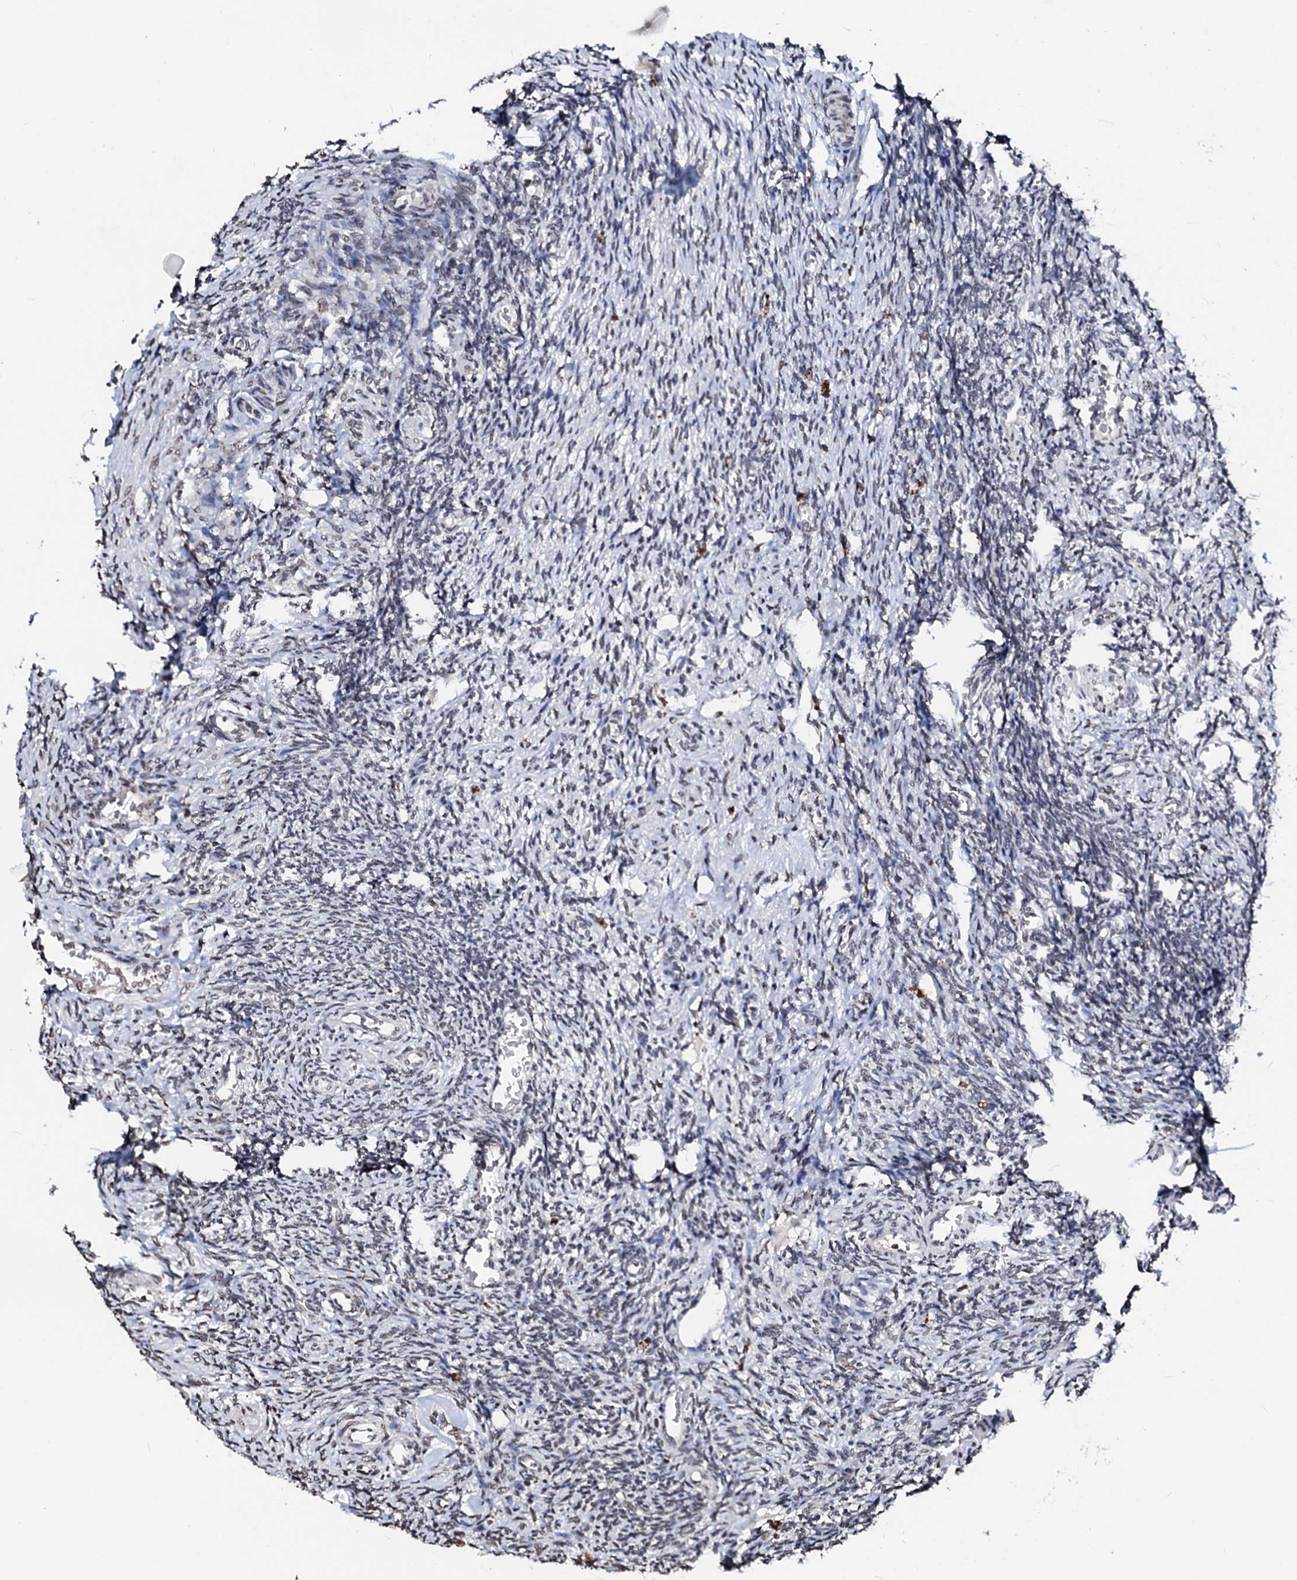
{"staining": {"intensity": "weak", "quantity": "<25%", "location": "nuclear"}, "tissue": "ovary", "cell_type": "Ovarian stroma cells", "image_type": "normal", "snomed": [{"axis": "morphology", "description": "Normal tissue, NOS"}, {"axis": "topography", "description": "Ovary"}], "caption": "High power microscopy photomicrograph of an IHC histopathology image of benign ovary, revealing no significant staining in ovarian stroma cells. (DAB (3,3'-diaminobenzidine) immunohistochemistry with hematoxylin counter stain).", "gene": "LSM11", "patient": {"sex": "female", "age": 27}}